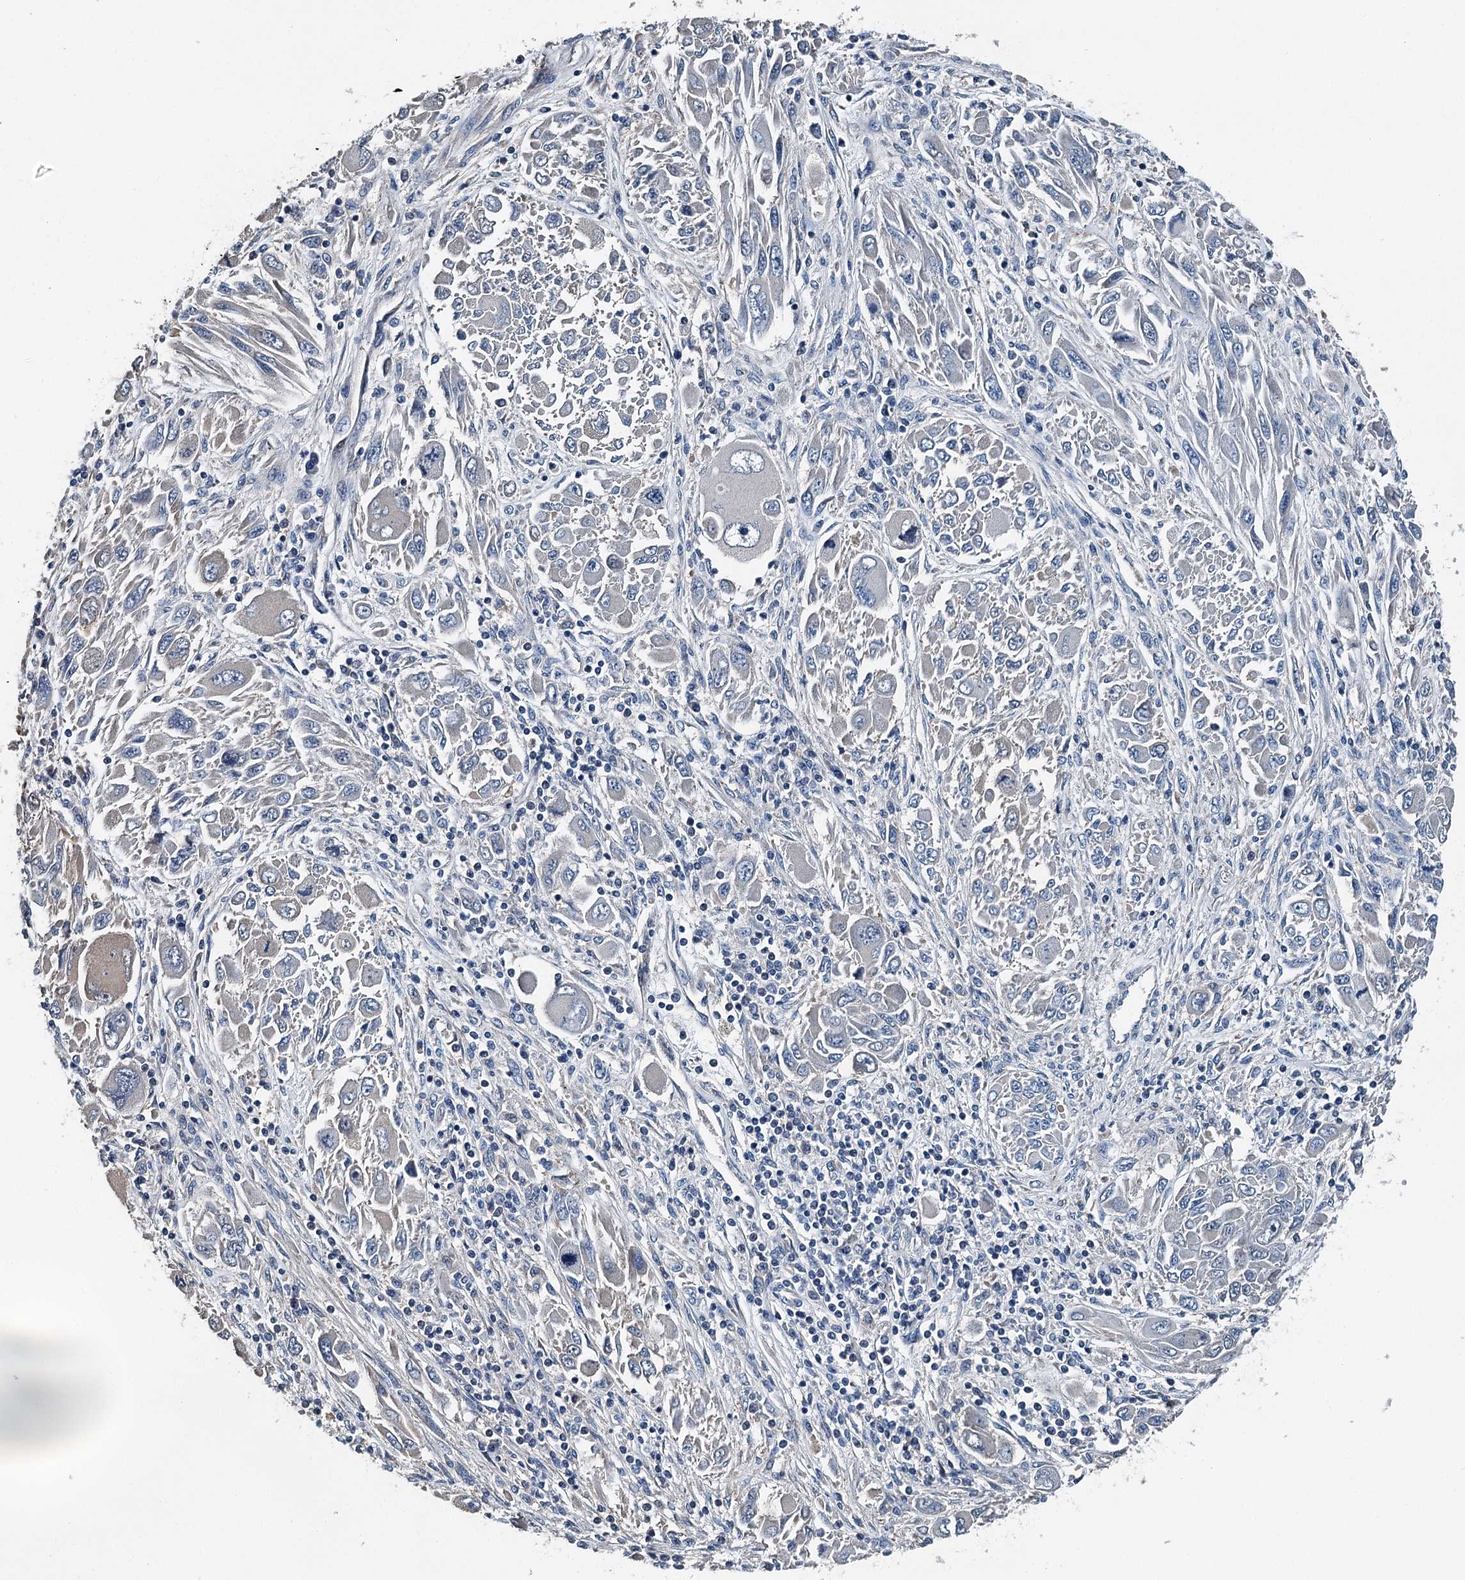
{"staining": {"intensity": "negative", "quantity": "none", "location": "none"}, "tissue": "melanoma", "cell_type": "Tumor cells", "image_type": "cancer", "snomed": [{"axis": "morphology", "description": "Malignant melanoma, NOS"}, {"axis": "topography", "description": "Skin"}], "caption": "An image of human malignant melanoma is negative for staining in tumor cells. The staining was performed using DAB (3,3'-diaminobenzidine) to visualize the protein expression in brown, while the nuclei were stained in blue with hematoxylin (Magnification: 20x).", "gene": "BHMT", "patient": {"sex": "female", "age": 91}}